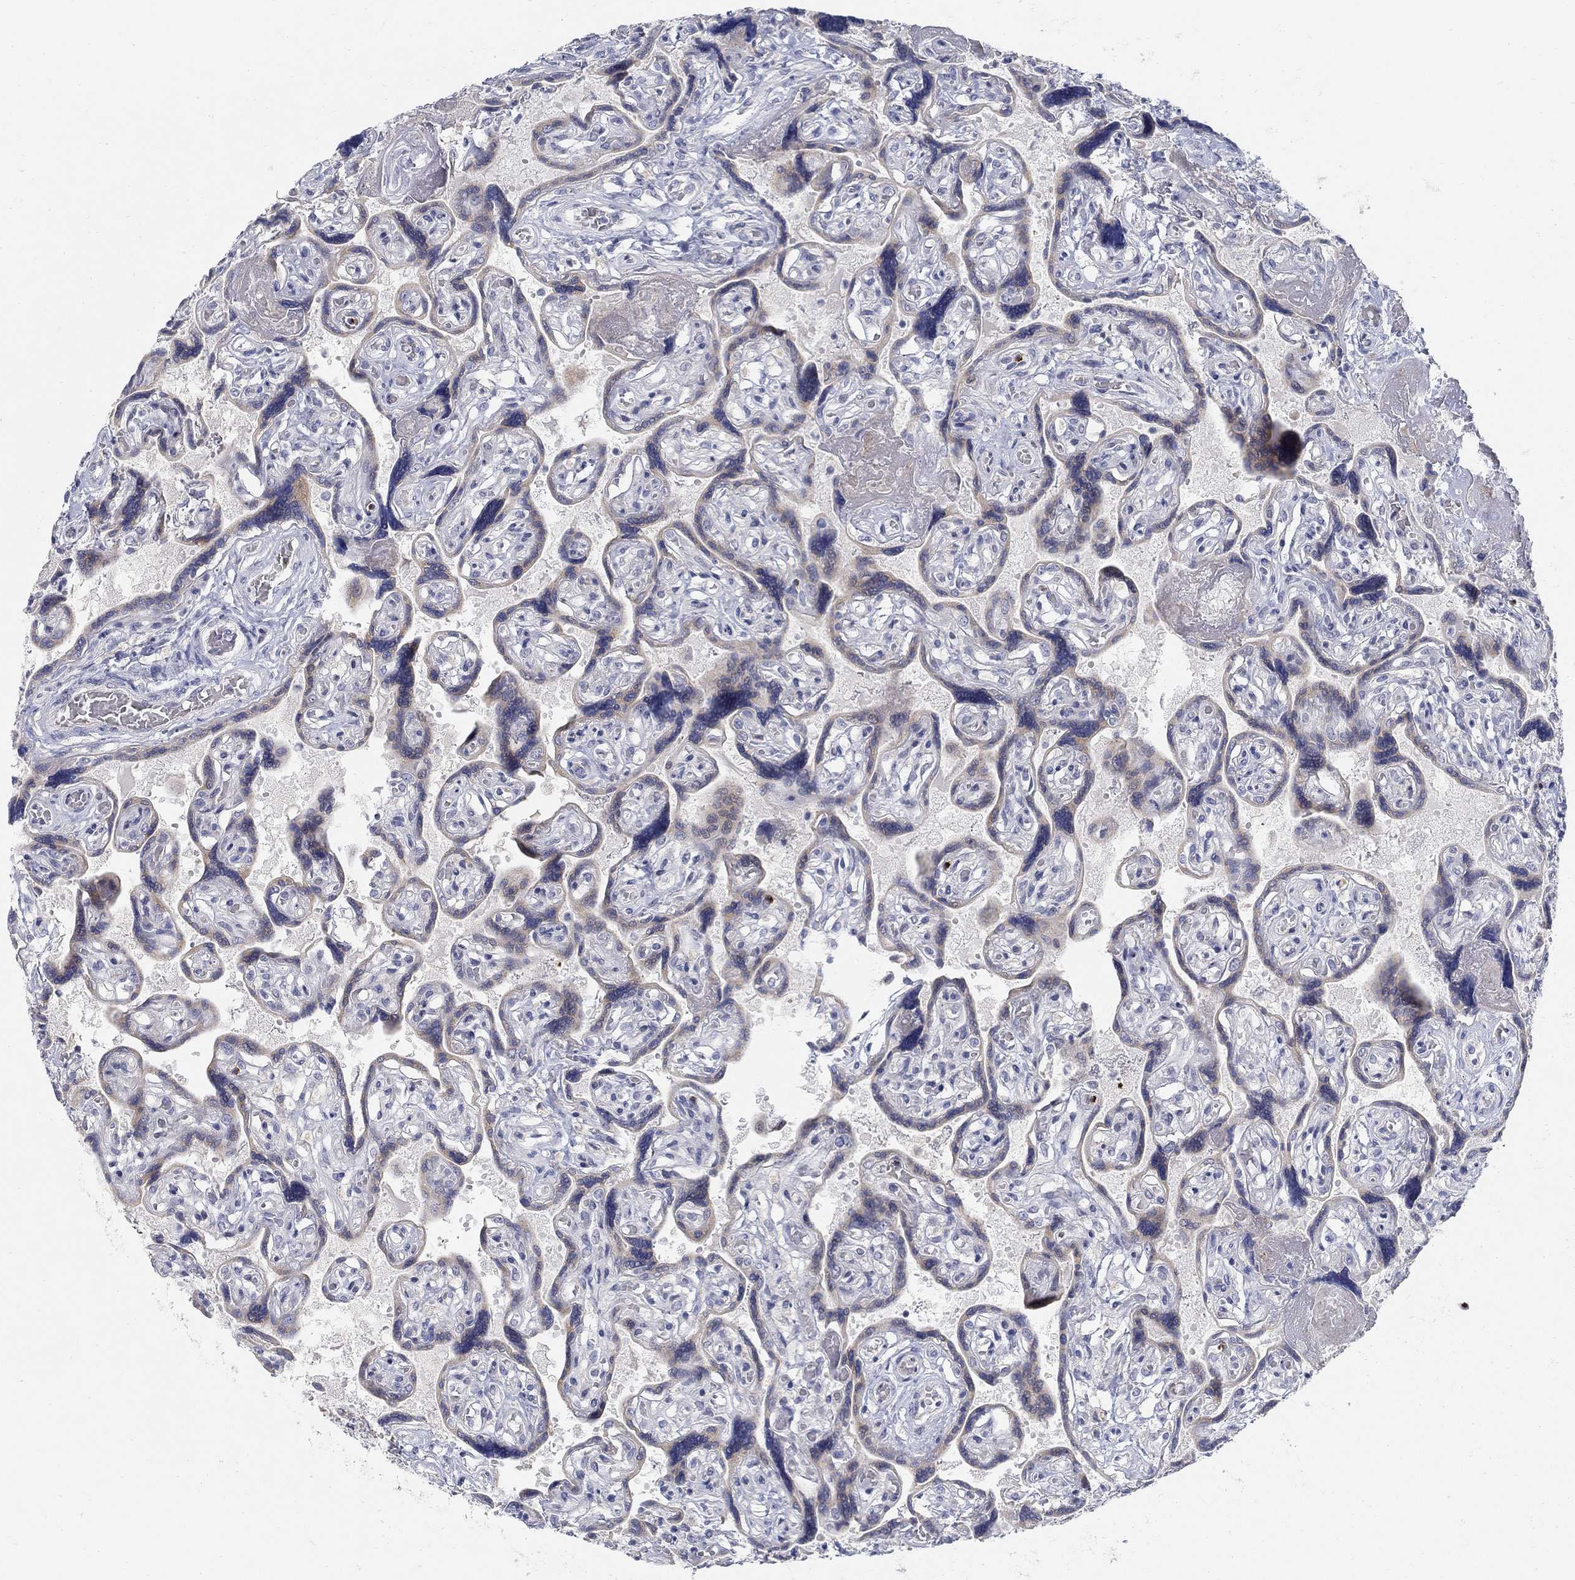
{"staining": {"intensity": "negative", "quantity": "none", "location": "none"}, "tissue": "placenta", "cell_type": "Decidual cells", "image_type": "normal", "snomed": [{"axis": "morphology", "description": "Normal tissue, NOS"}, {"axis": "topography", "description": "Placenta"}], "caption": "Immunohistochemistry image of unremarkable placenta: human placenta stained with DAB (3,3'-diaminobenzidine) shows no significant protein positivity in decidual cells. (Immunohistochemistry (ihc), brightfield microscopy, high magnification).", "gene": "ANO7", "patient": {"sex": "female", "age": 32}}